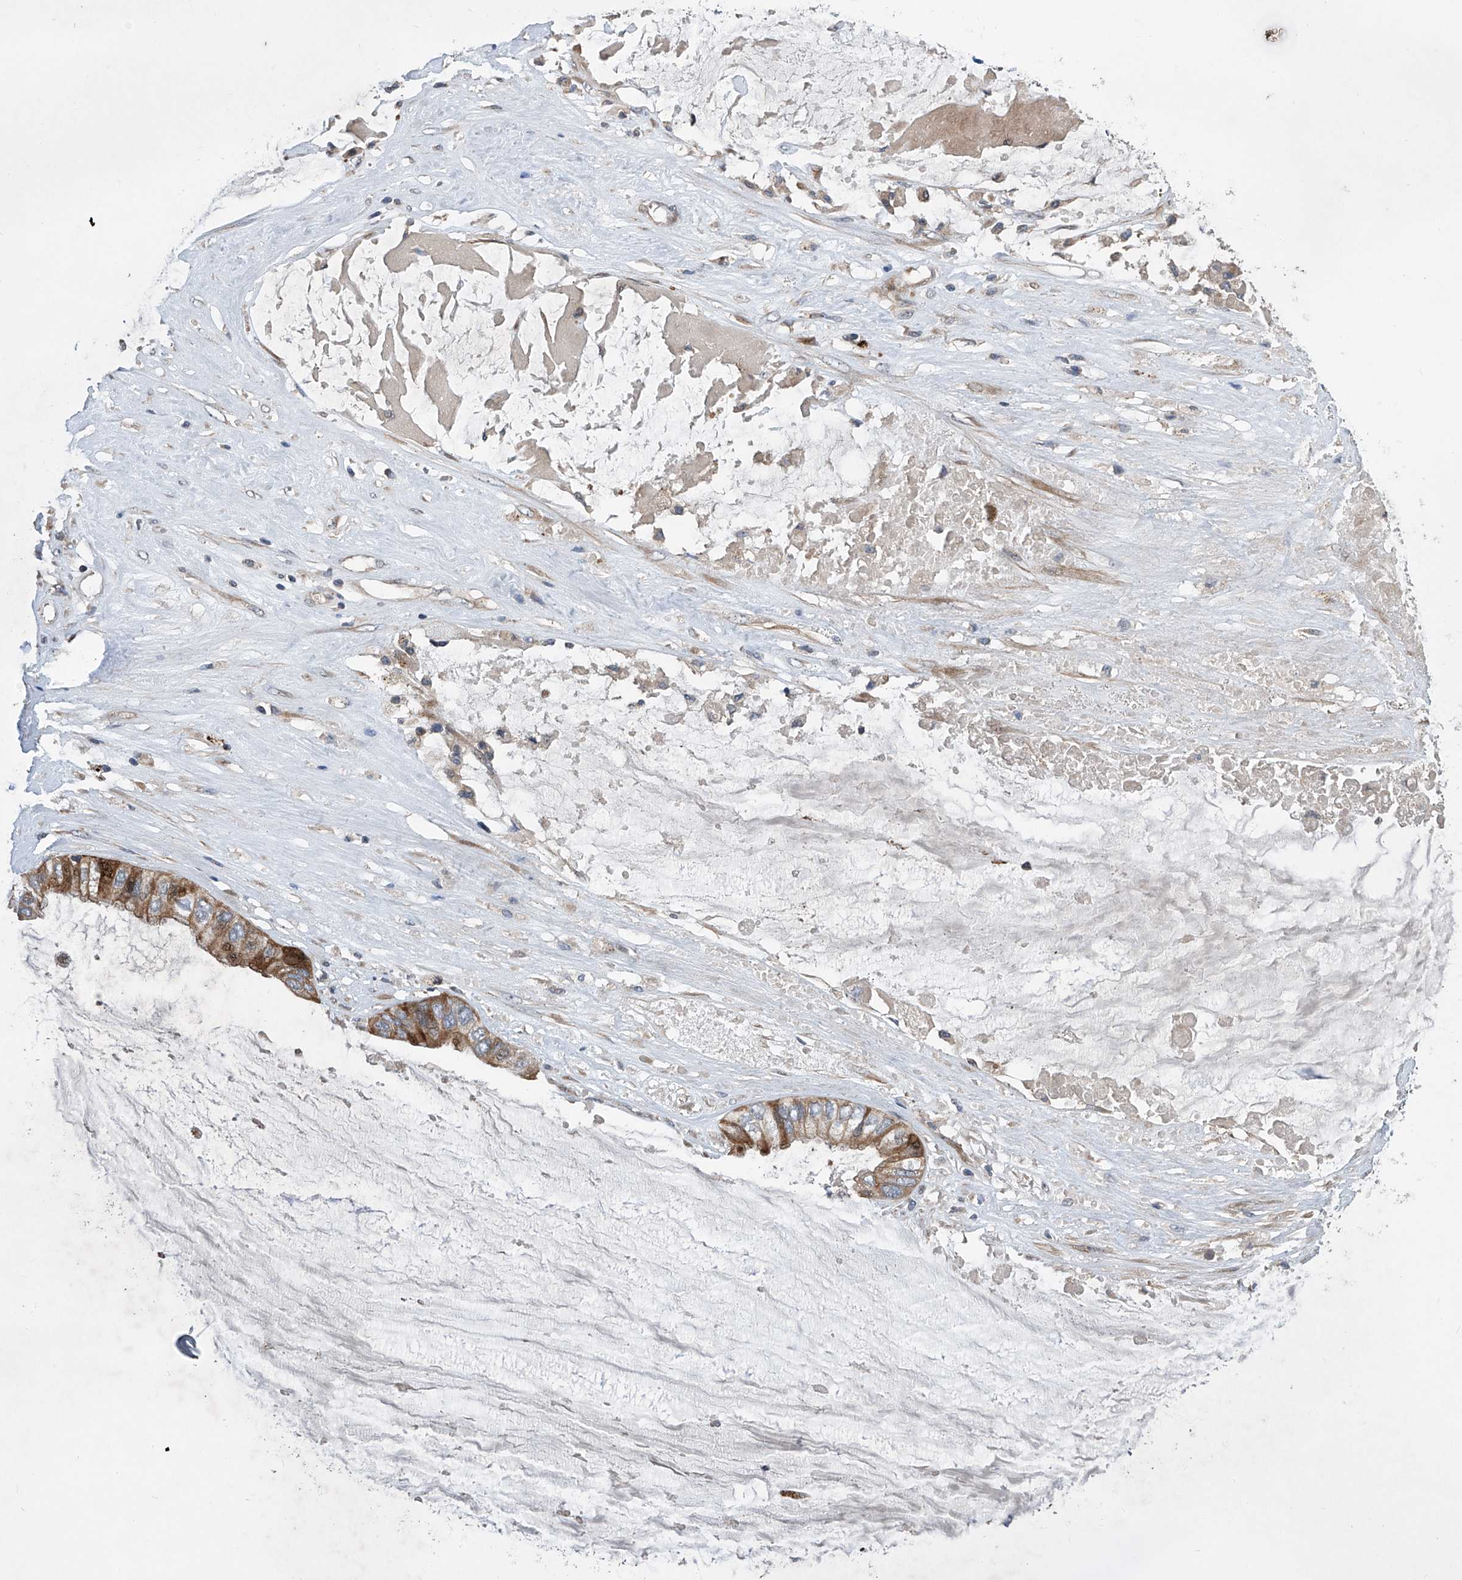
{"staining": {"intensity": "strong", "quantity": ">75%", "location": "cytoplasmic/membranous"}, "tissue": "ovarian cancer", "cell_type": "Tumor cells", "image_type": "cancer", "snomed": [{"axis": "morphology", "description": "Cystadenocarcinoma, mucinous, NOS"}, {"axis": "topography", "description": "Ovary"}], "caption": "An IHC histopathology image of tumor tissue is shown. Protein staining in brown labels strong cytoplasmic/membranous positivity in mucinous cystadenocarcinoma (ovarian) within tumor cells.", "gene": "USF3", "patient": {"sex": "female", "age": 80}}